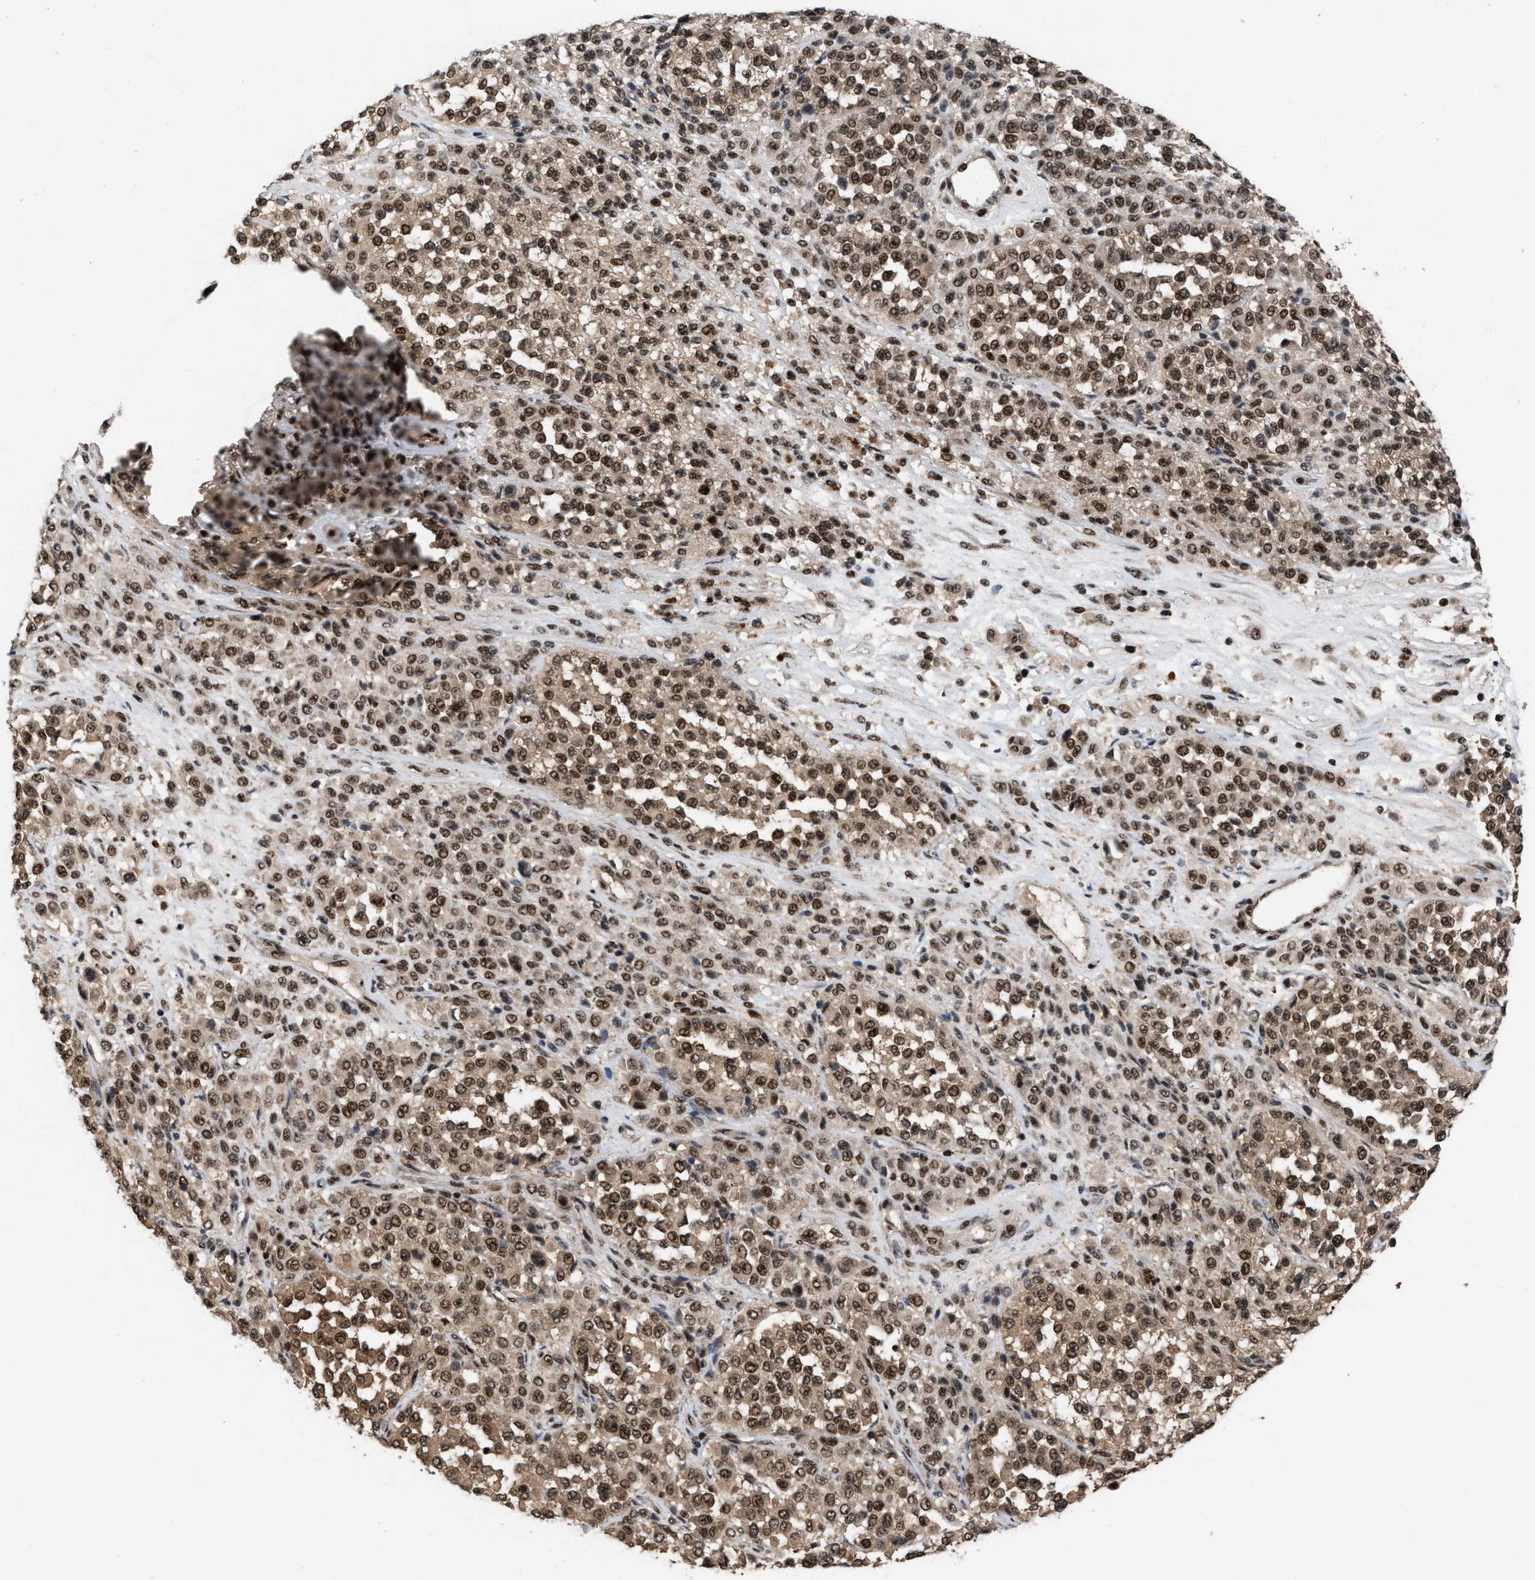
{"staining": {"intensity": "moderate", "quantity": ">75%", "location": "cytoplasmic/membranous,nuclear"}, "tissue": "melanoma", "cell_type": "Tumor cells", "image_type": "cancer", "snomed": [{"axis": "morphology", "description": "Malignant melanoma, Metastatic site"}, {"axis": "topography", "description": "Pancreas"}], "caption": "Protein staining displays moderate cytoplasmic/membranous and nuclear staining in approximately >75% of tumor cells in malignant melanoma (metastatic site).", "gene": "PRPF4", "patient": {"sex": "female", "age": 30}}